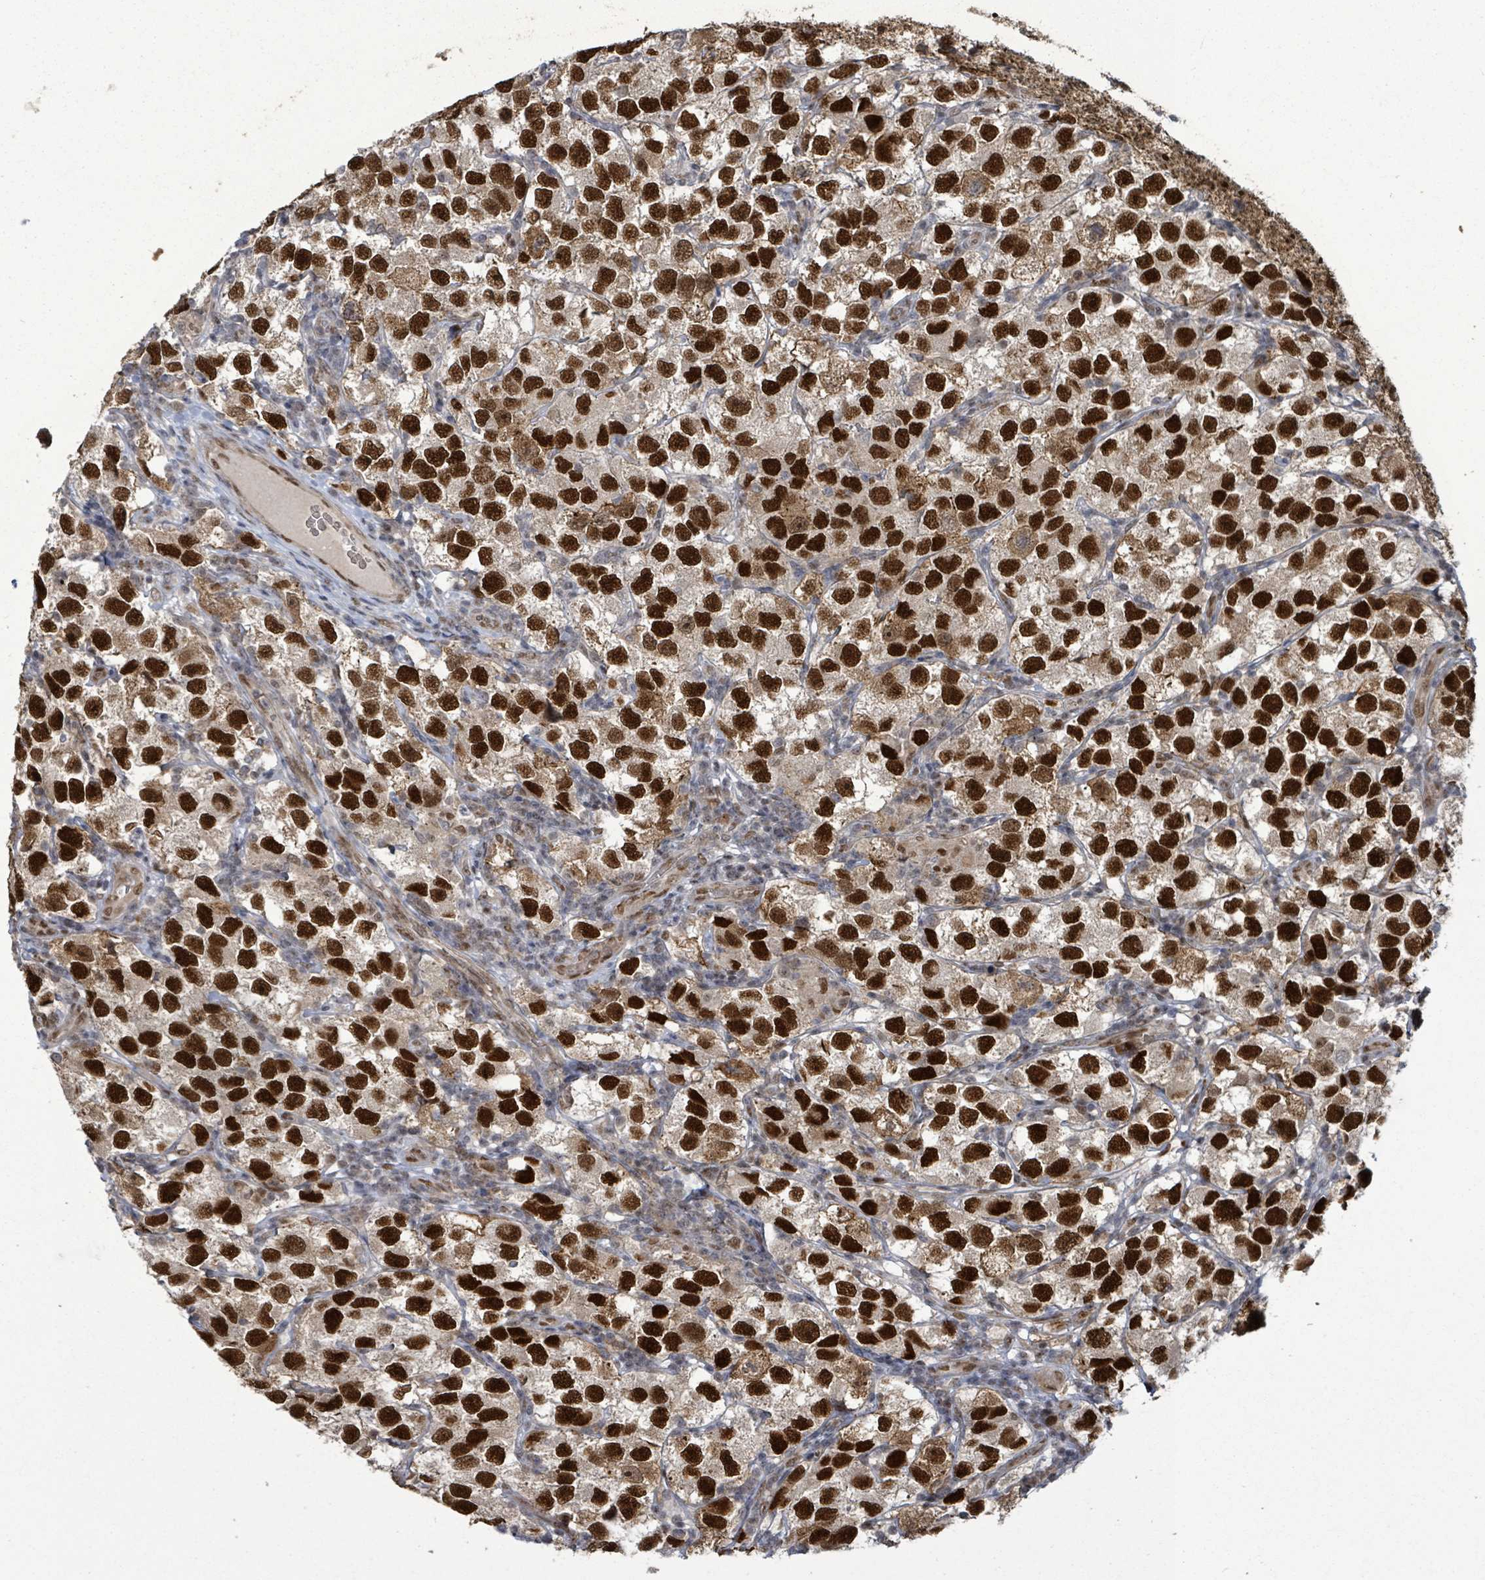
{"staining": {"intensity": "strong", "quantity": ">75%", "location": "nuclear"}, "tissue": "testis cancer", "cell_type": "Tumor cells", "image_type": "cancer", "snomed": [{"axis": "morphology", "description": "Seminoma, NOS"}, {"axis": "topography", "description": "Testis"}], "caption": "Tumor cells exhibit high levels of strong nuclear staining in about >75% of cells in human testis cancer (seminoma).", "gene": "PATZ1", "patient": {"sex": "male", "age": 26}}